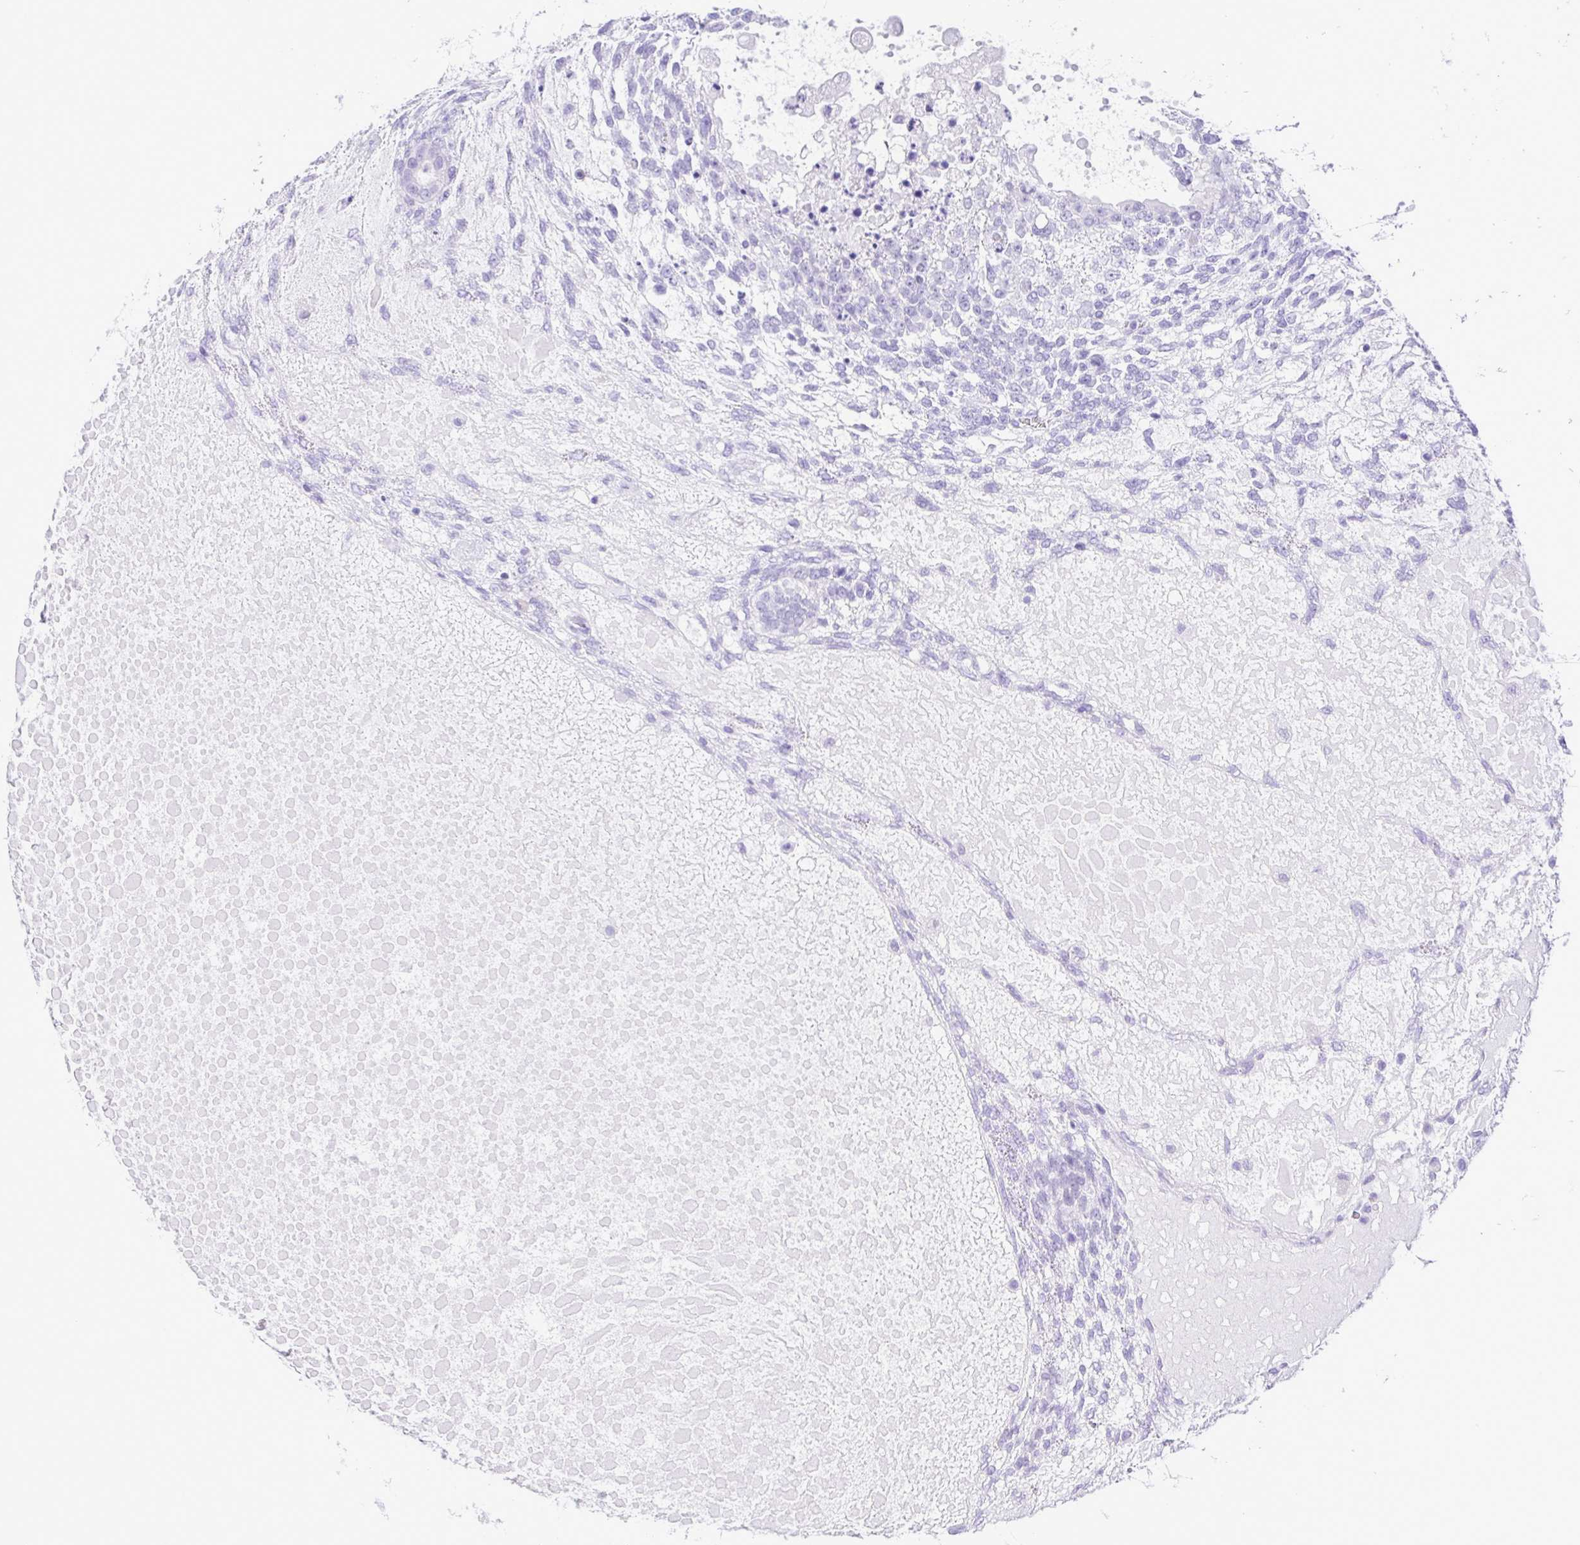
{"staining": {"intensity": "negative", "quantity": "none", "location": "none"}, "tissue": "testis cancer", "cell_type": "Tumor cells", "image_type": "cancer", "snomed": [{"axis": "morphology", "description": "Carcinoma, Embryonal, NOS"}, {"axis": "topography", "description": "Testis"}], "caption": "This is an immunohistochemistry (IHC) histopathology image of human testis cancer. There is no expression in tumor cells.", "gene": "CASP14", "patient": {"sex": "male", "age": 23}}